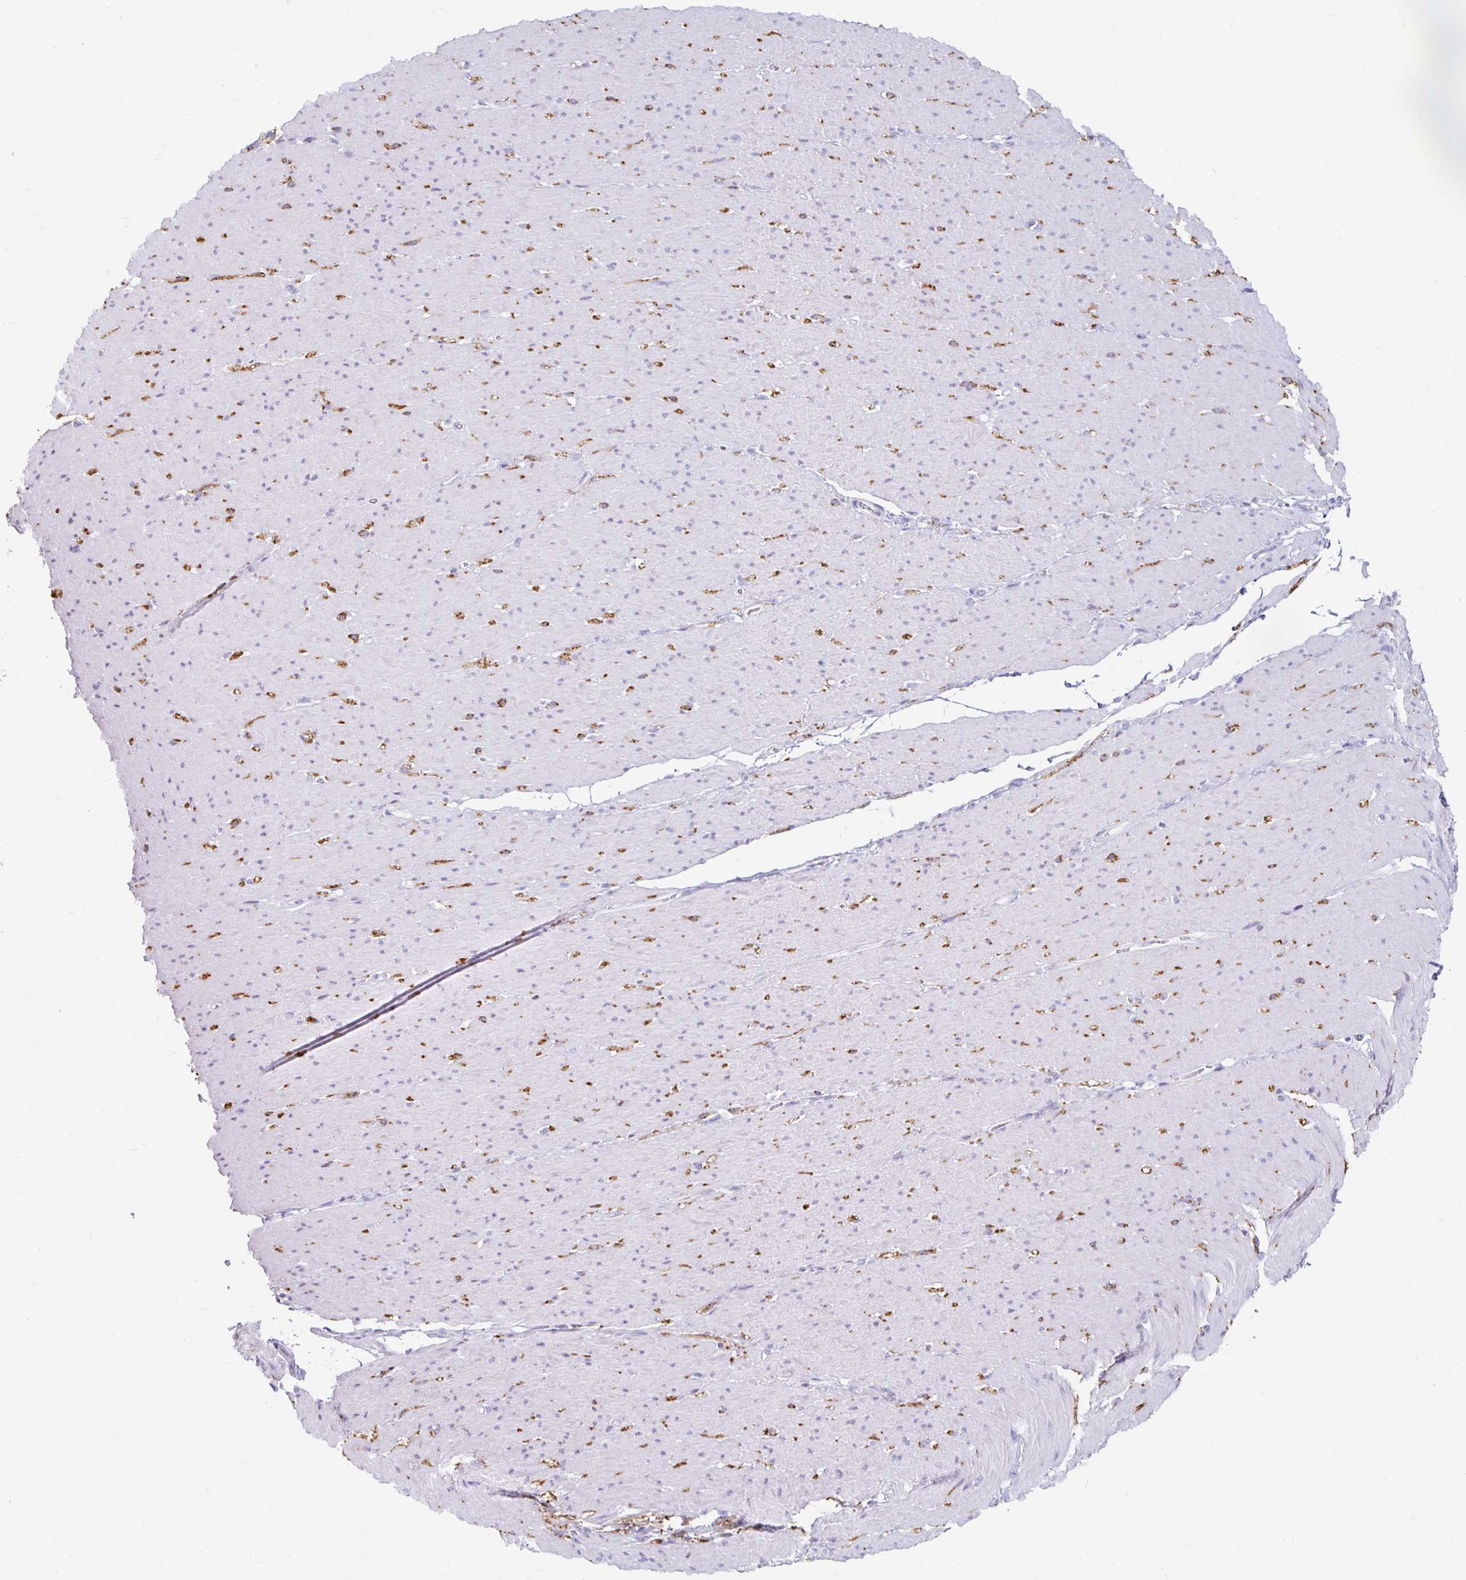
{"staining": {"intensity": "moderate", "quantity": "<25%", "location": "cytoplasmic/membranous"}, "tissue": "smooth muscle", "cell_type": "Smooth muscle cells", "image_type": "normal", "snomed": [{"axis": "morphology", "description": "Normal tissue, NOS"}, {"axis": "topography", "description": "Smooth muscle"}, {"axis": "topography", "description": "Rectum"}], "caption": "Immunohistochemistry (IHC) (DAB (3,3'-diaminobenzidine)) staining of normal human smooth muscle shows moderate cytoplasmic/membranous protein expression in about <25% of smooth muscle cells.", "gene": "KCNQ2", "patient": {"sex": "male", "age": 53}}